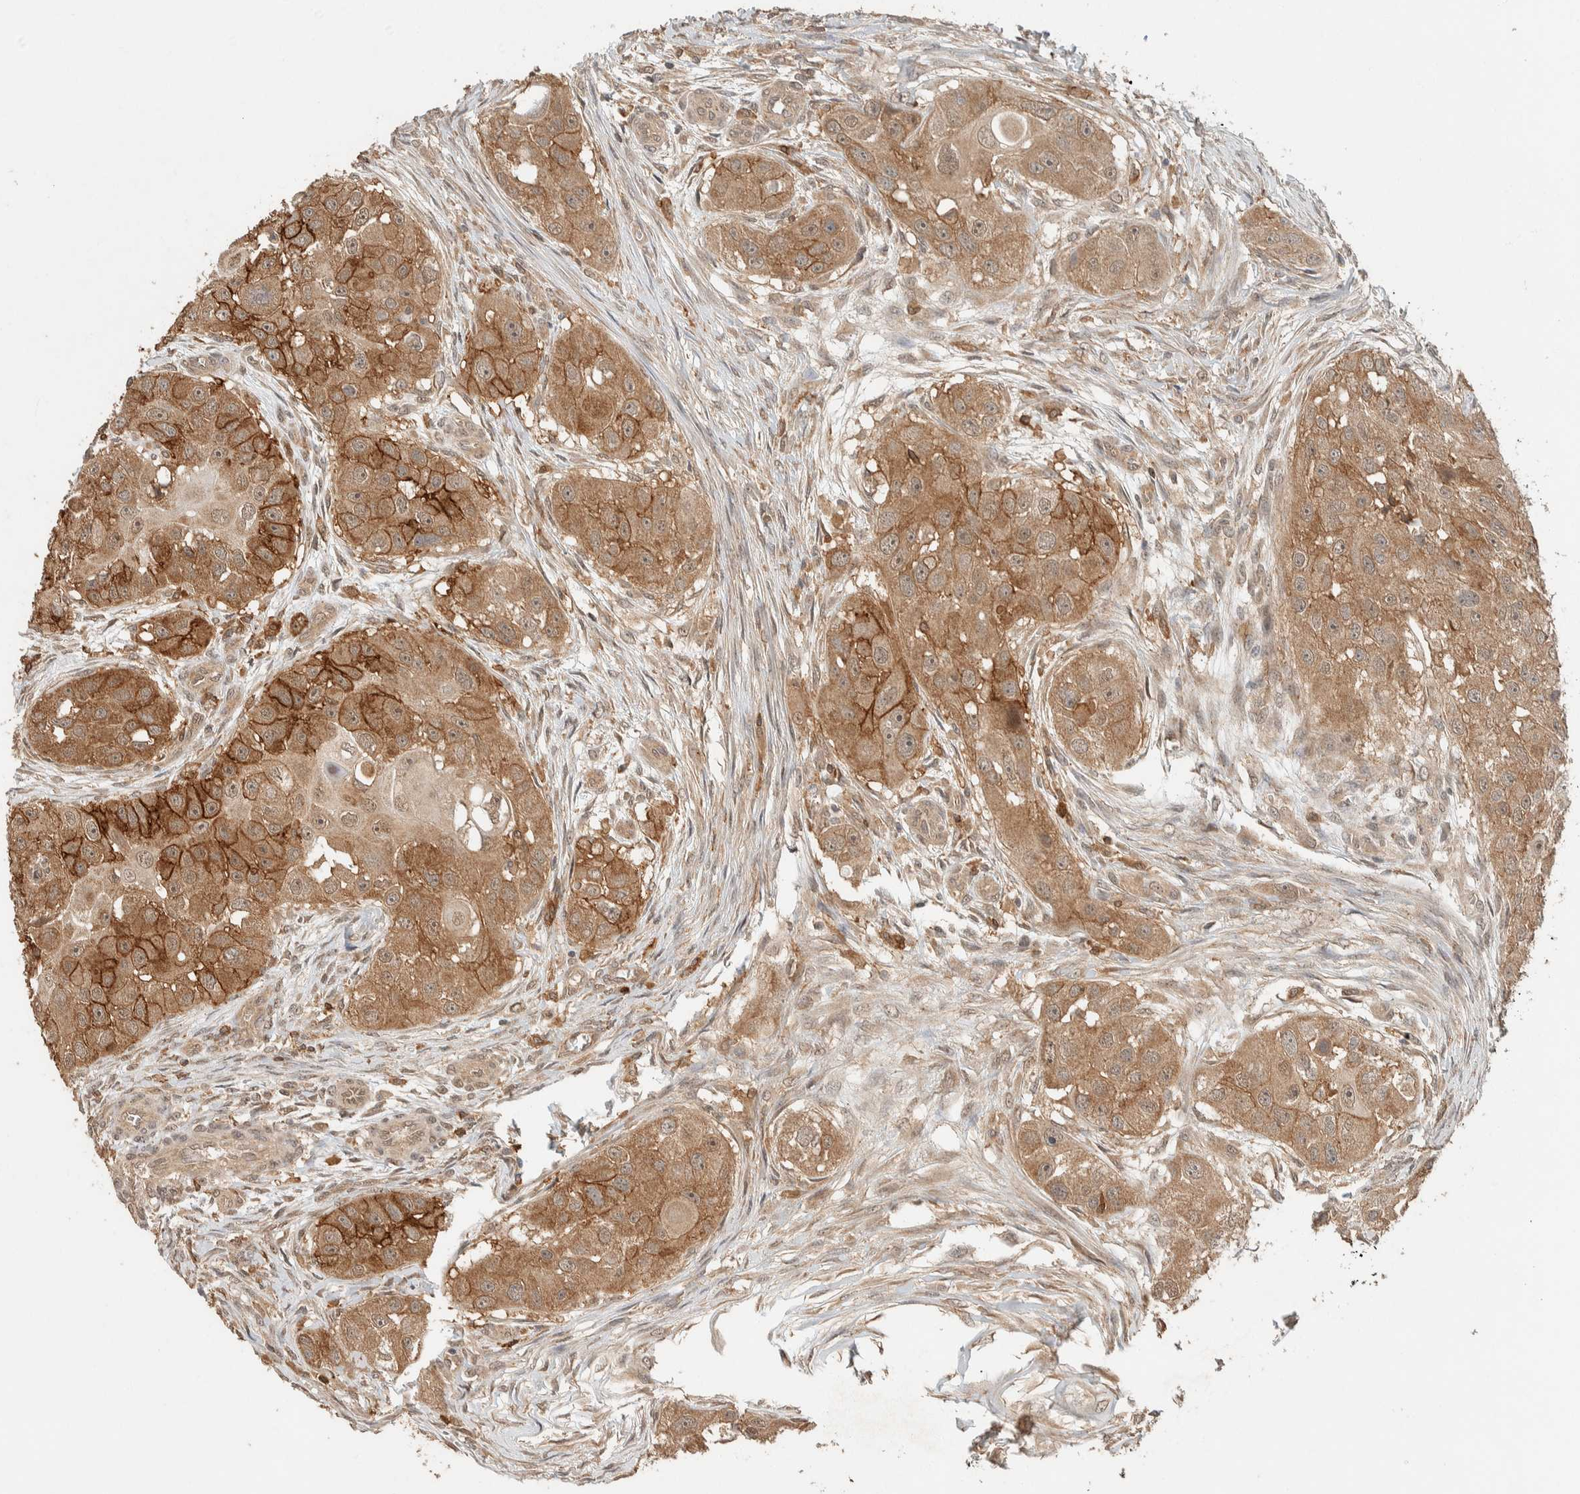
{"staining": {"intensity": "moderate", "quantity": ">75%", "location": "cytoplasmic/membranous,nuclear"}, "tissue": "head and neck cancer", "cell_type": "Tumor cells", "image_type": "cancer", "snomed": [{"axis": "morphology", "description": "Normal tissue, NOS"}, {"axis": "morphology", "description": "Squamous cell carcinoma, NOS"}, {"axis": "topography", "description": "Skeletal muscle"}, {"axis": "topography", "description": "Head-Neck"}], "caption": "Human squamous cell carcinoma (head and neck) stained with a brown dye demonstrates moderate cytoplasmic/membranous and nuclear positive expression in about >75% of tumor cells.", "gene": "ZNF567", "patient": {"sex": "male", "age": 51}}